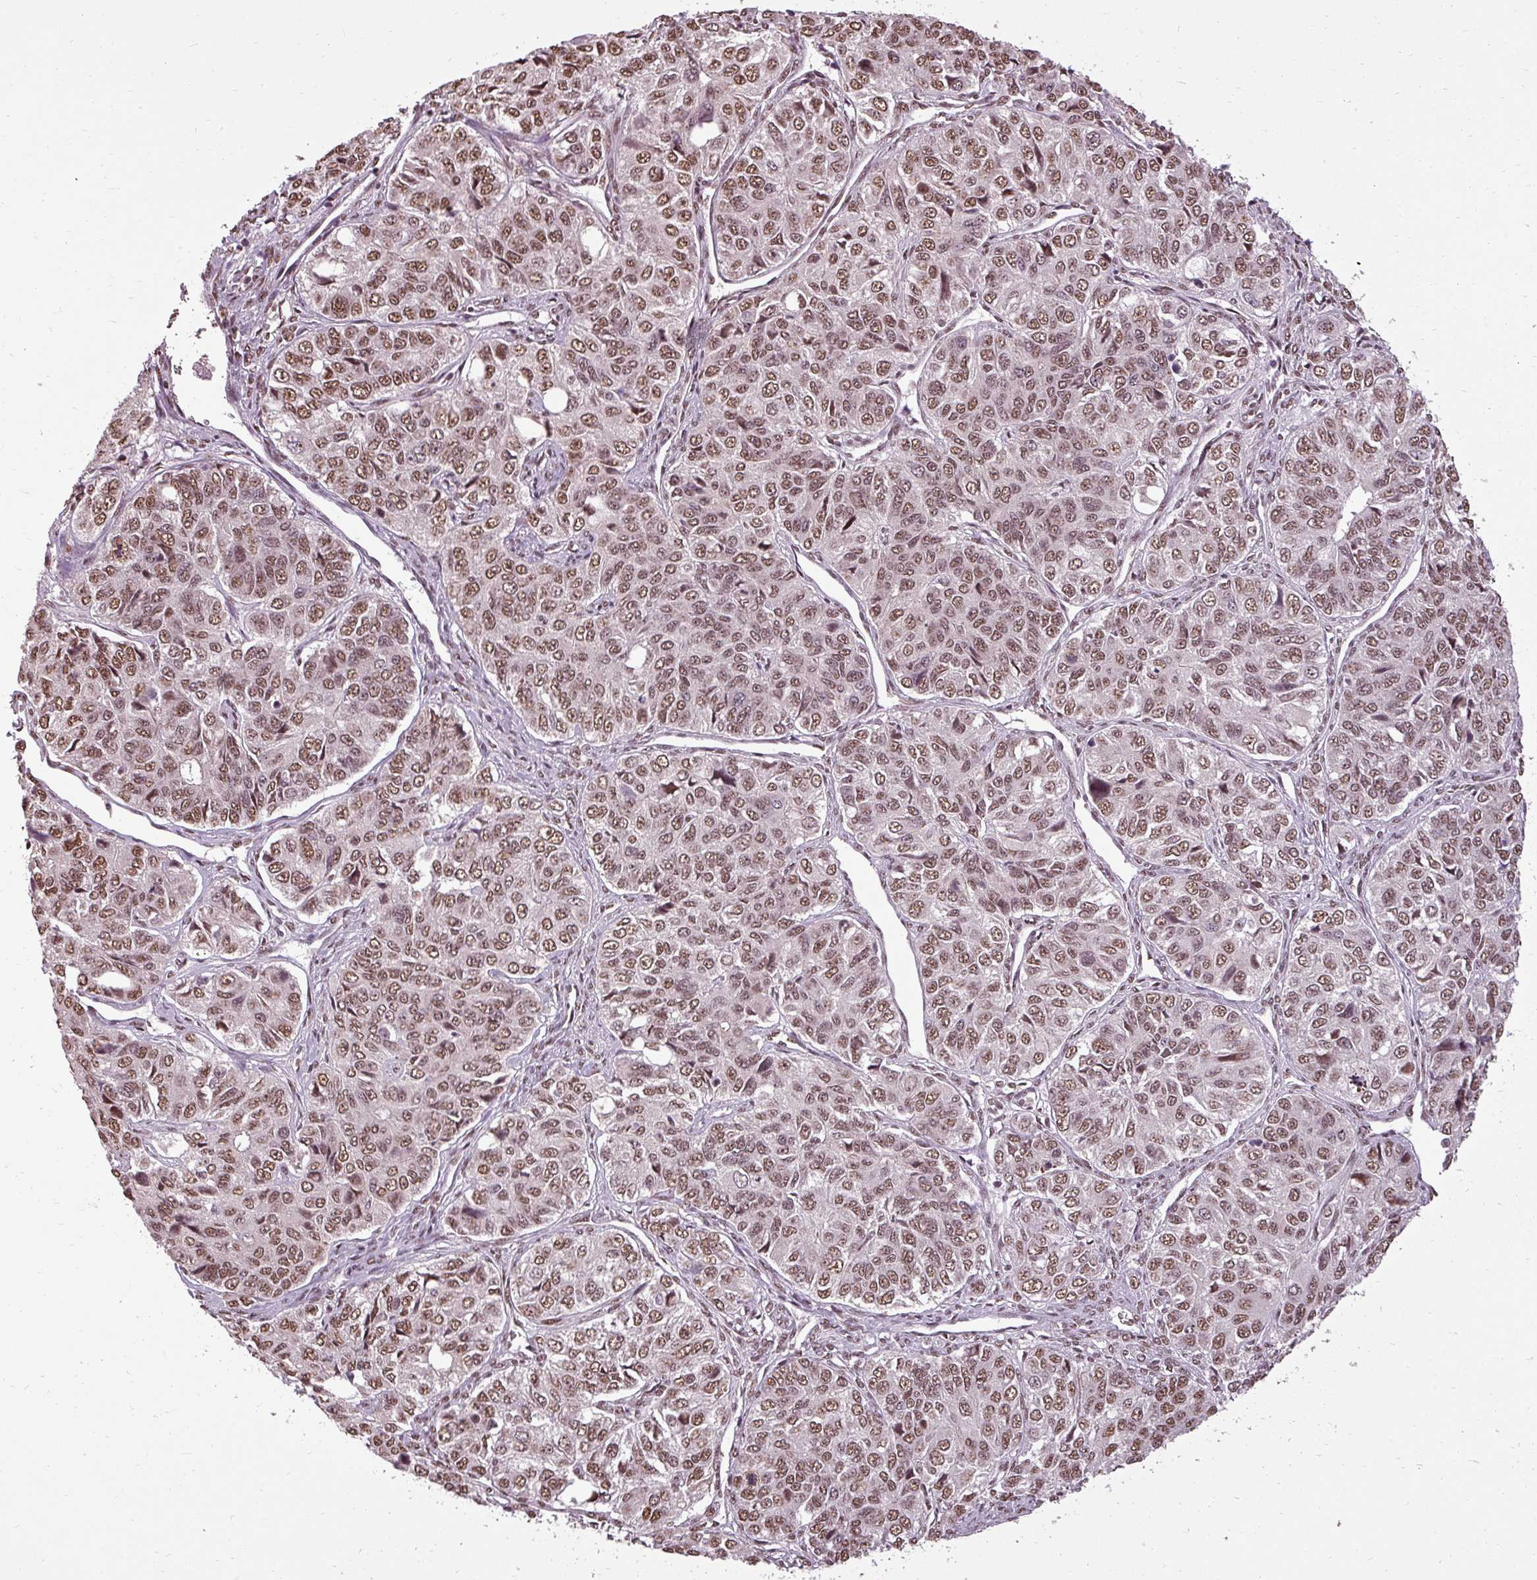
{"staining": {"intensity": "moderate", "quantity": ">75%", "location": "nuclear"}, "tissue": "ovarian cancer", "cell_type": "Tumor cells", "image_type": "cancer", "snomed": [{"axis": "morphology", "description": "Carcinoma, endometroid"}, {"axis": "topography", "description": "Ovary"}], "caption": "IHC (DAB) staining of ovarian cancer displays moderate nuclear protein positivity in about >75% of tumor cells. (IHC, brightfield microscopy, high magnification).", "gene": "BCAS3", "patient": {"sex": "female", "age": 51}}